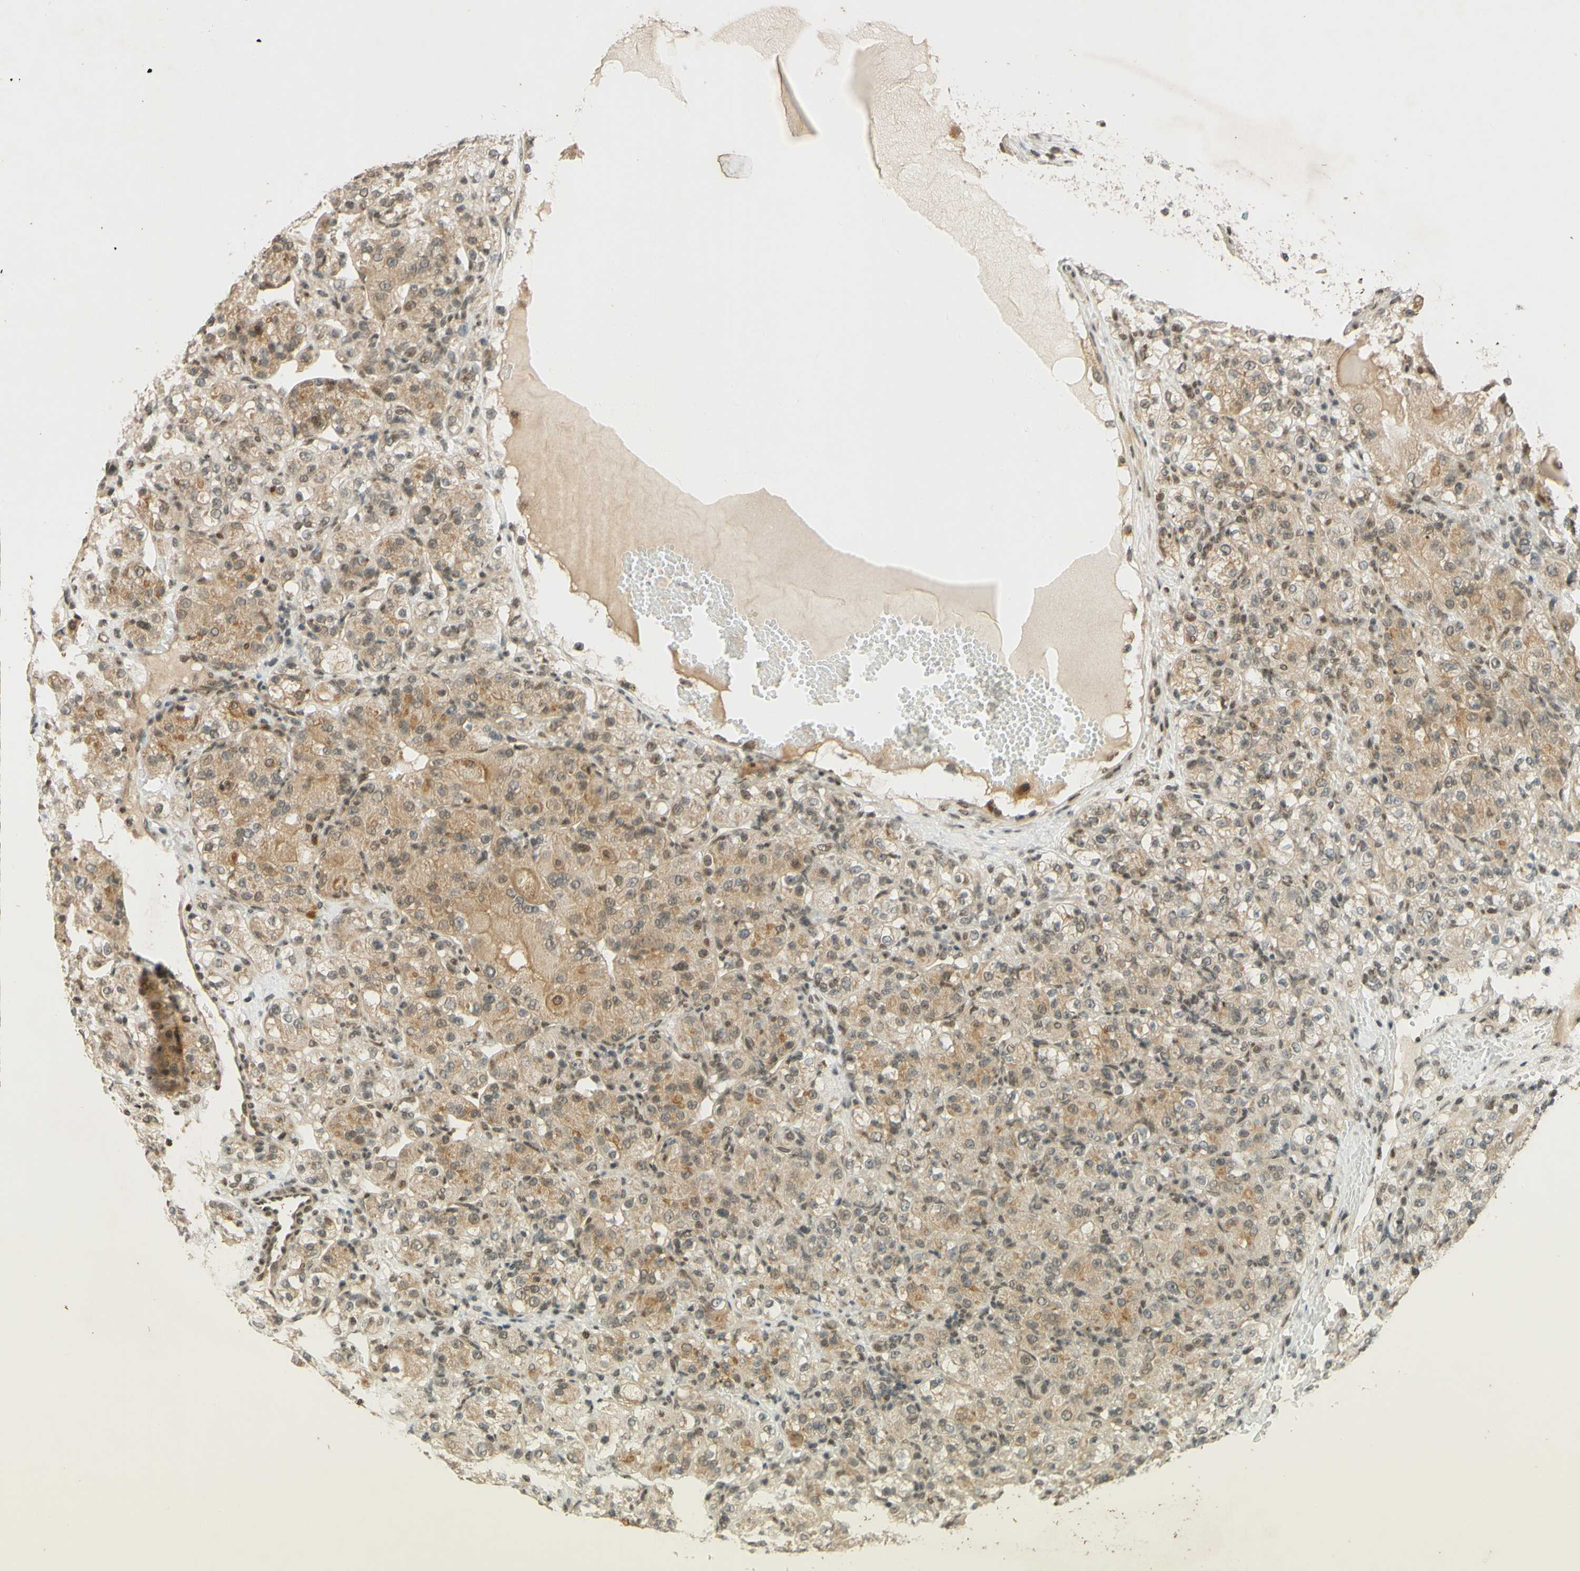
{"staining": {"intensity": "moderate", "quantity": ">75%", "location": "cytoplasmic/membranous,nuclear"}, "tissue": "renal cancer", "cell_type": "Tumor cells", "image_type": "cancer", "snomed": [{"axis": "morphology", "description": "Adenocarcinoma, NOS"}, {"axis": "topography", "description": "Kidney"}], "caption": "Human adenocarcinoma (renal) stained for a protein (brown) exhibits moderate cytoplasmic/membranous and nuclear positive staining in about >75% of tumor cells.", "gene": "SMARCB1", "patient": {"sex": "male", "age": 61}}